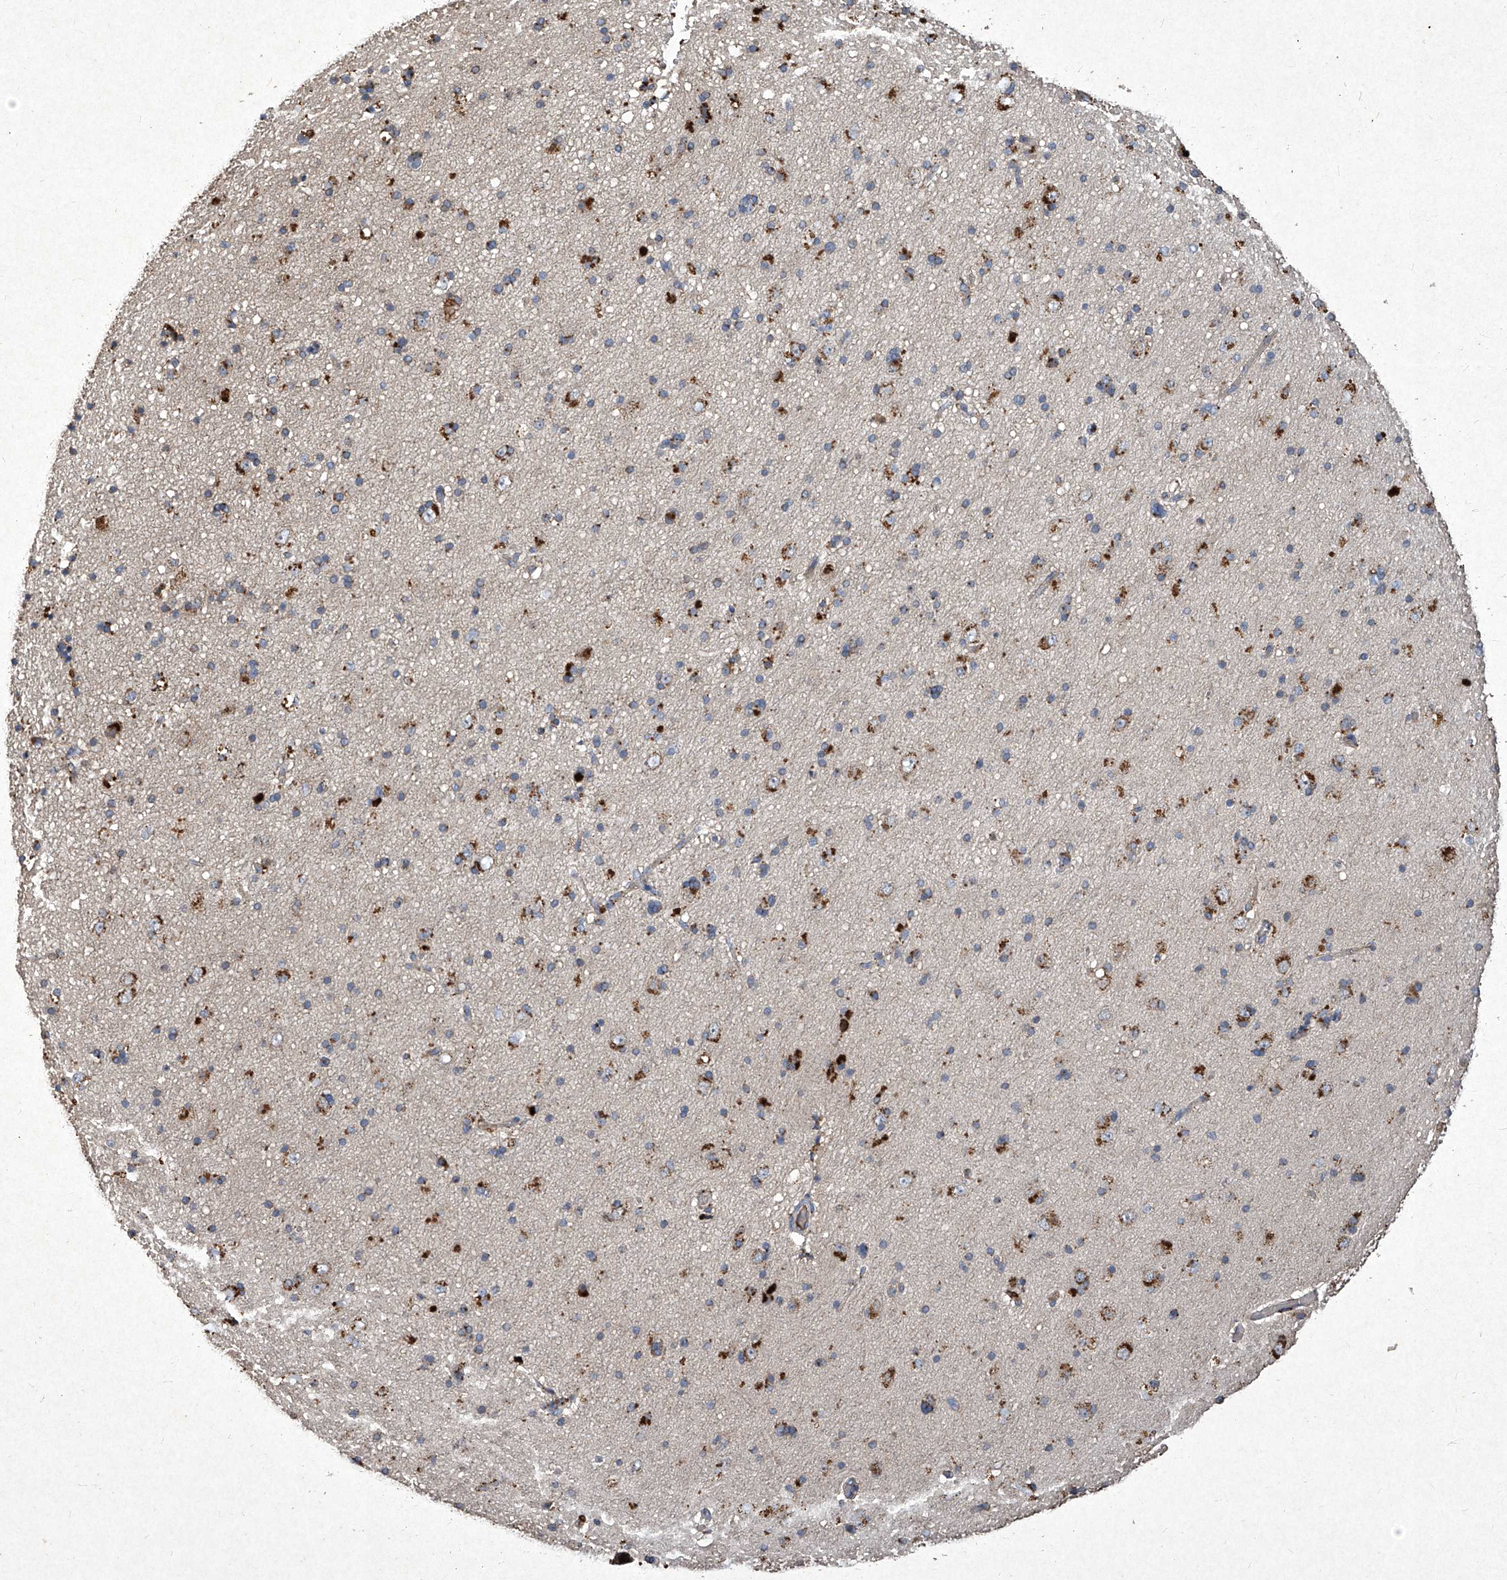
{"staining": {"intensity": "weak", "quantity": "25%-75%", "location": "cytoplasmic/membranous"}, "tissue": "cerebral cortex", "cell_type": "Endothelial cells", "image_type": "normal", "snomed": [{"axis": "morphology", "description": "Normal tissue, NOS"}, {"axis": "topography", "description": "Cerebral cortex"}], "caption": "High-power microscopy captured an immunohistochemistry photomicrograph of benign cerebral cortex, revealing weak cytoplasmic/membranous positivity in approximately 25%-75% of endothelial cells. (DAB IHC with brightfield microscopy, high magnification).", "gene": "MED16", "patient": {"sex": "male", "age": 34}}